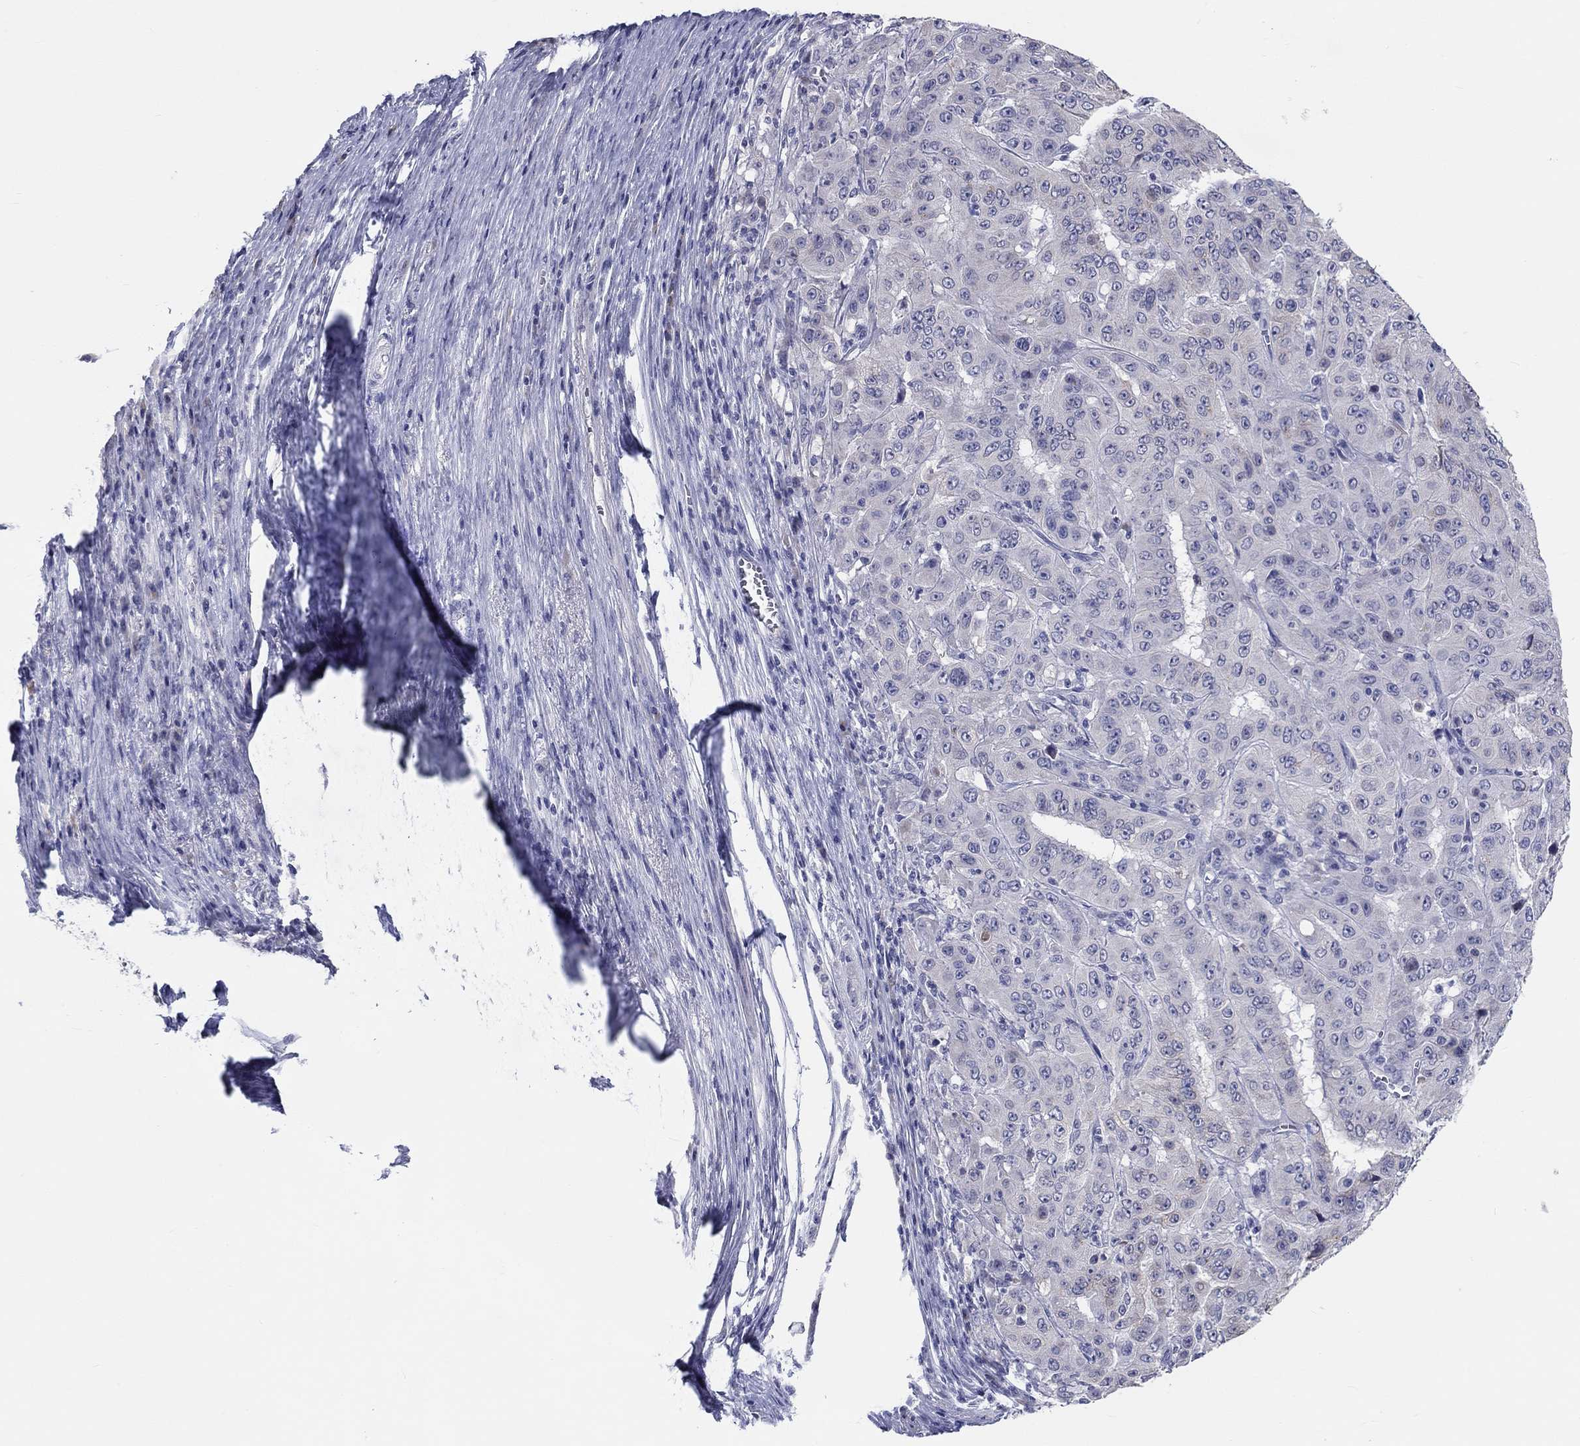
{"staining": {"intensity": "negative", "quantity": "none", "location": "none"}, "tissue": "pancreatic cancer", "cell_type": "Tumor cells", "image_type": "cancer", "snomed": [{"axis": "morphology", "description": "Adenocarcinoma, NOS"}, {"axis": "topography", "description": "Pancreas"}], "caption": "There is no significant staining in tumor cells of adenocarcinoma (pancreatic).", "gene": "LRRC4C", "patient": {"sex": "male", "age": 63}}